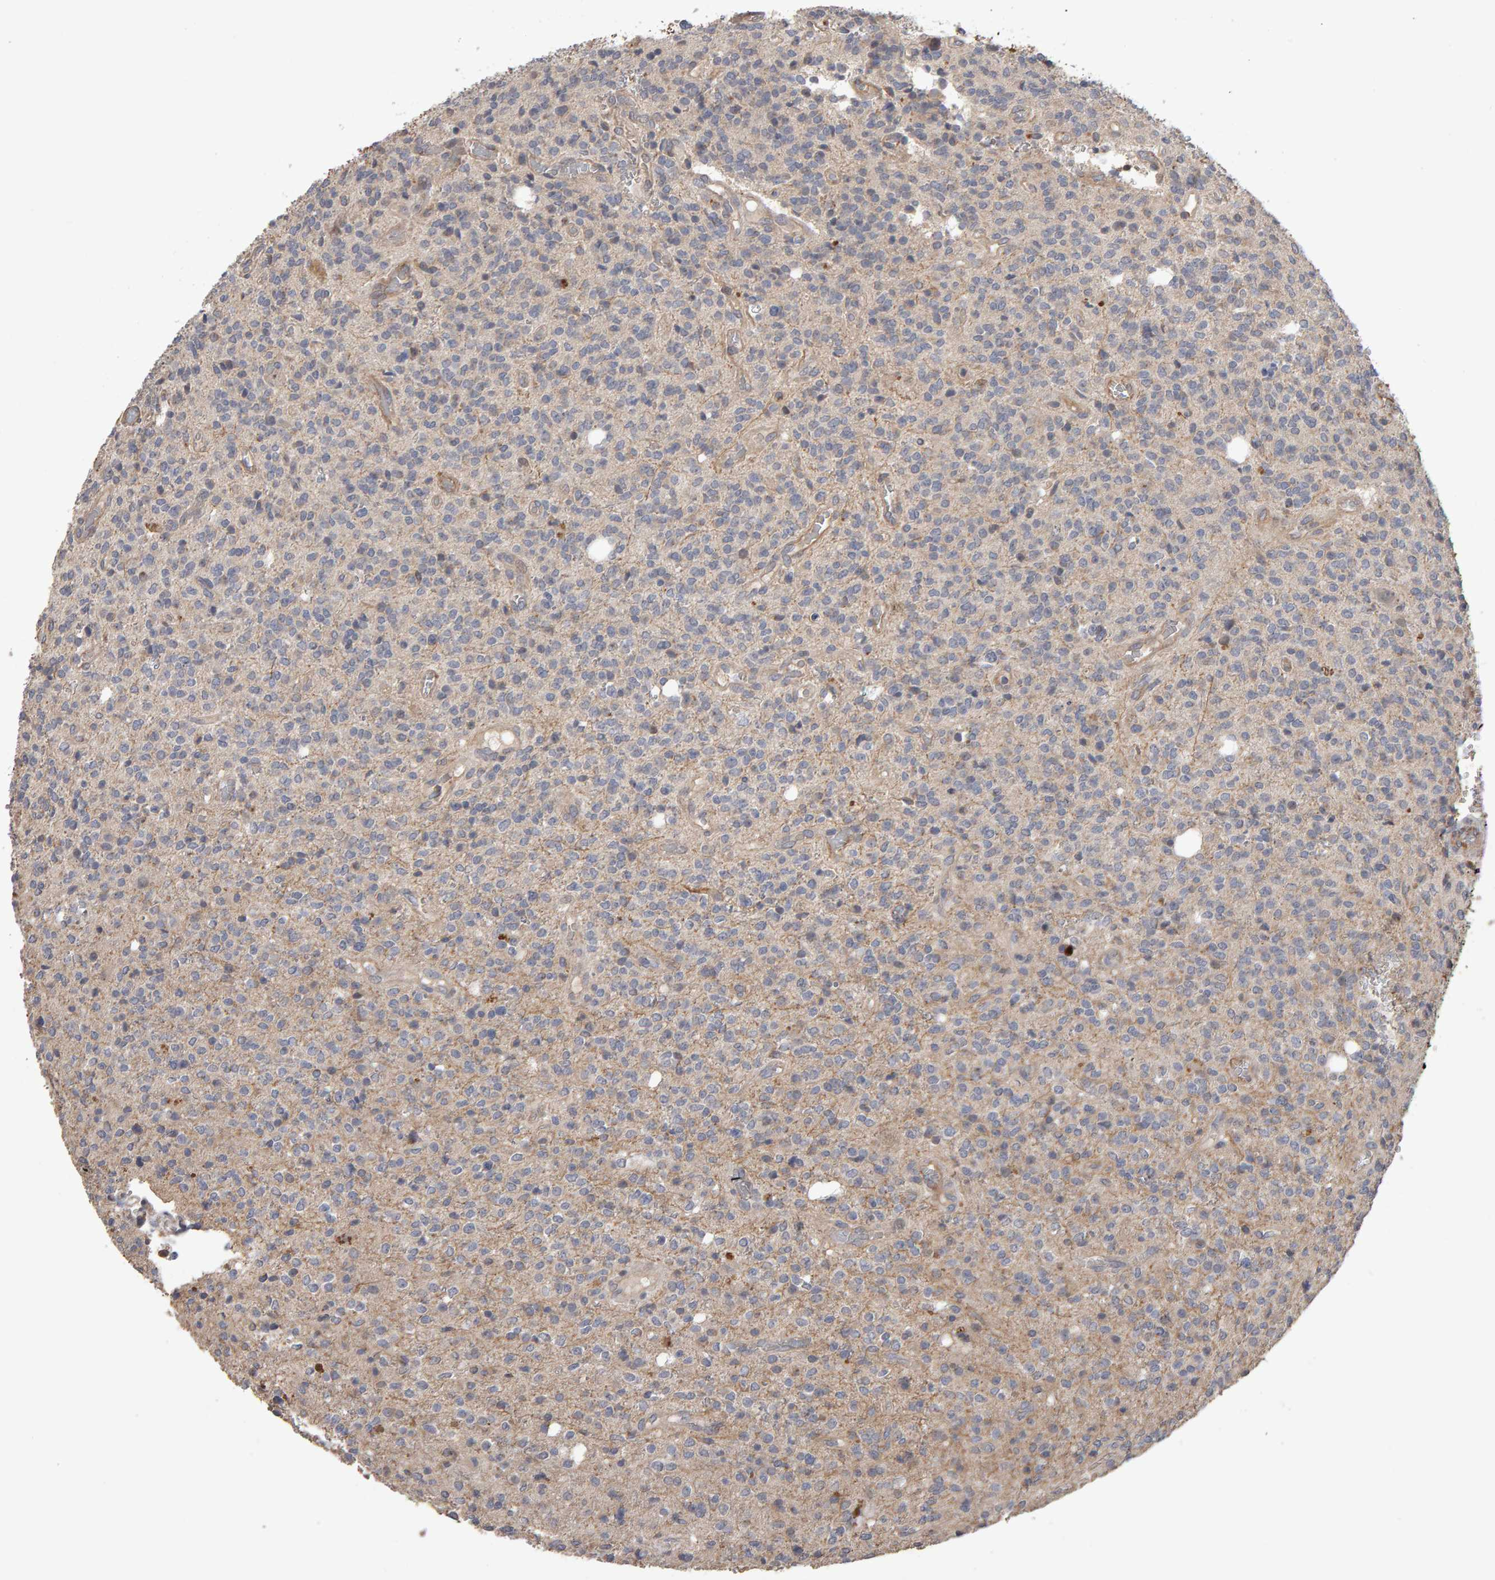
{"staining": {"intensity": "negative", "quantity": "none", "location": "none"}, "tissue": "glioma", "cell_type": "Tumor cells", "image_type": "cancer", "snomed": [{"axis": "morphology", "description": "Glioma, malignant, High grade"}, {"axis": "topography", "description": "Brain"}], "caption": "Histopathology image shows no significant protein expression in tumor cells of high-grade glioma (malignant).", "gene": "COASY", "patient": {"sex": "male", "age": 34}}